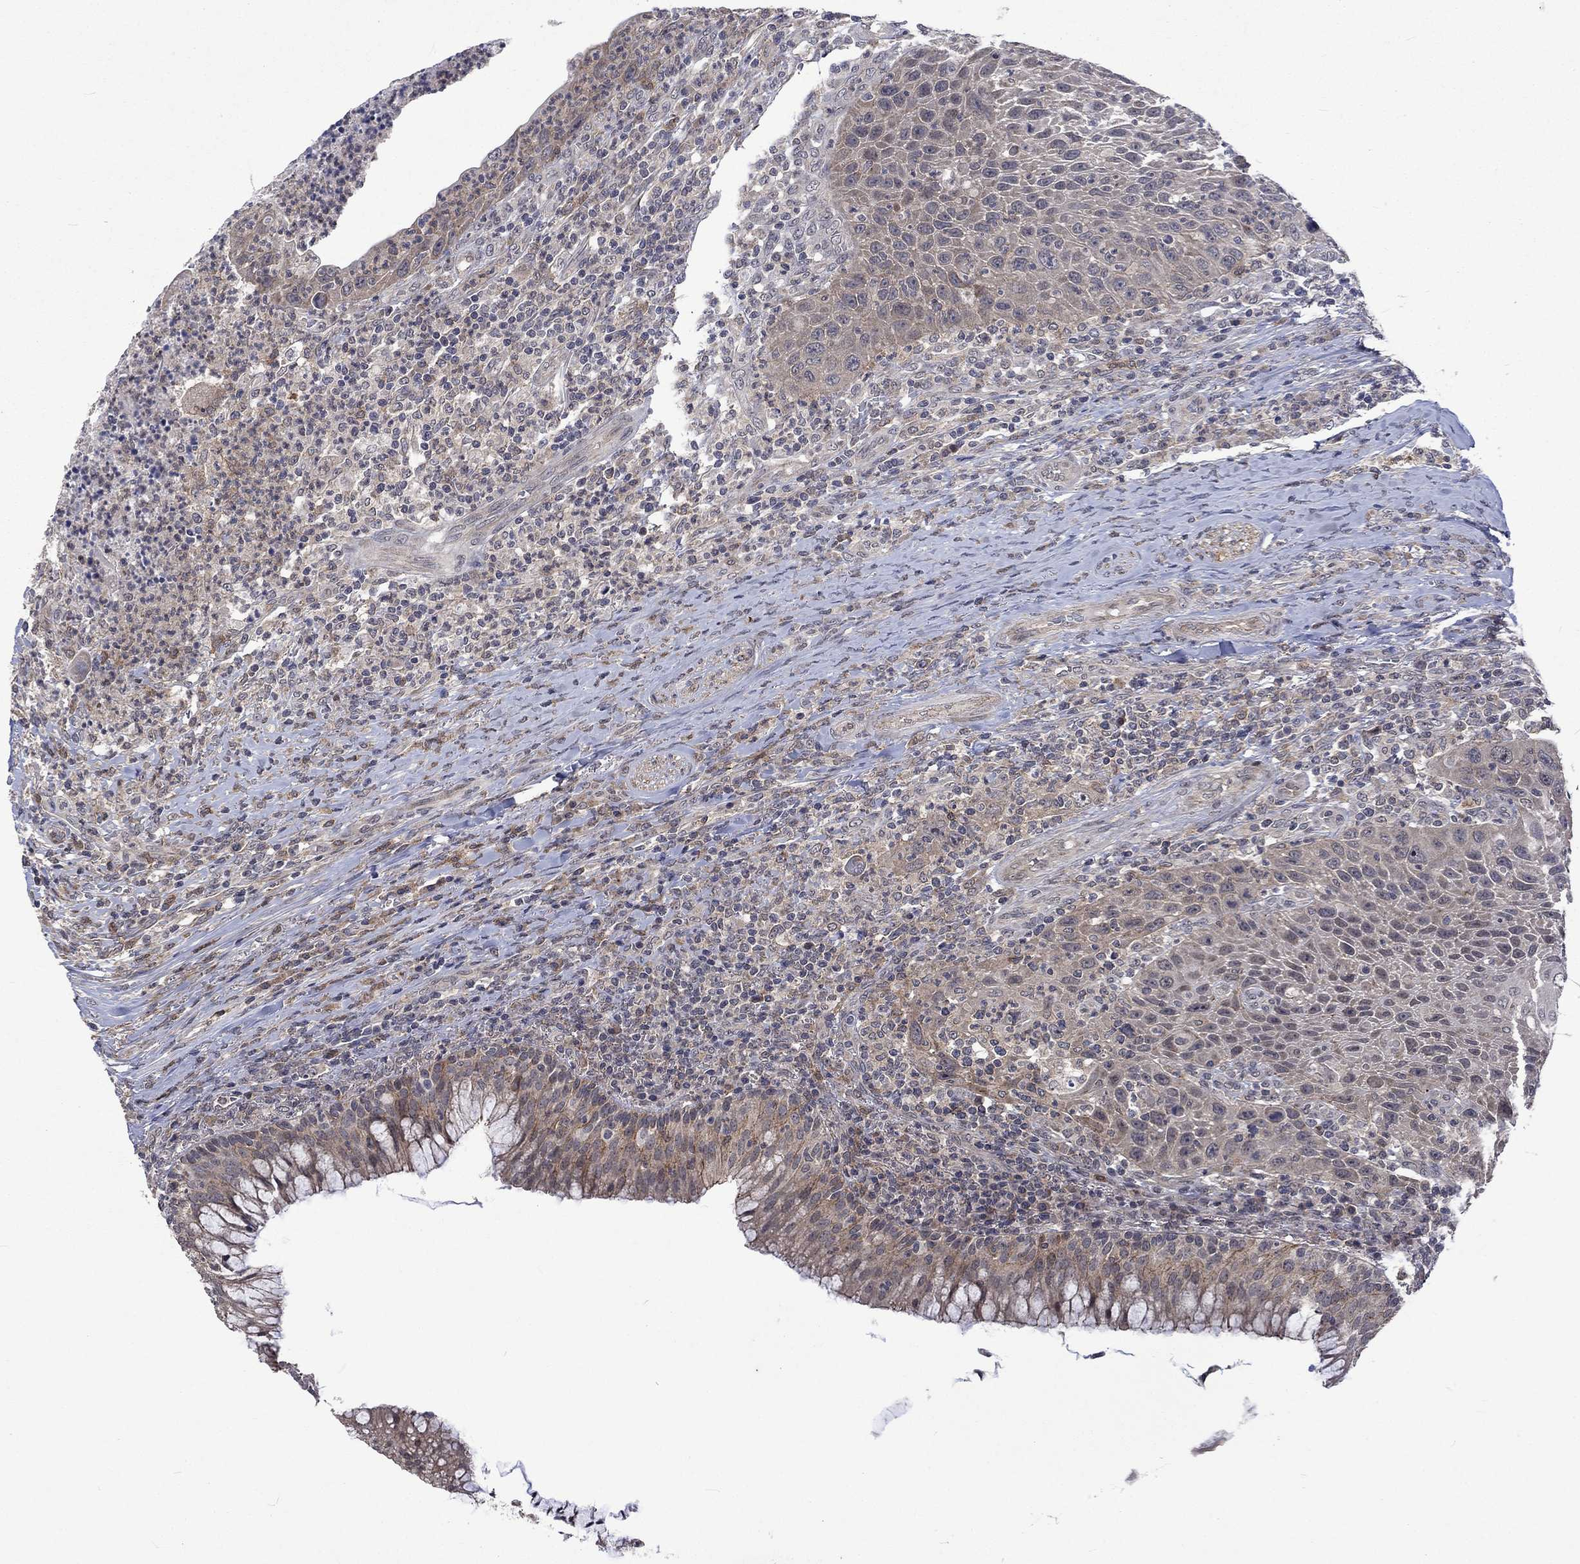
{"staining": {"intensity": "weak", "quantity": ">75%", "location": "cytoplasmic/membranous"}, "tissue": "head and neck cancer", "cell_type": "Tumor cells", "image_type": "cancer", "snomed": [{"axis": "morphology", "description": "Squamous cell carcinoma, NOS"}, {"axis": "topography", "description": "Head-Neck"}], "caption": "DAB (3,3'-diaminobenzidine) immunohistochemical staining of head and neck cancer exhibits weak cytoplasmic/membranous protein expression in about >75% of tumor cells. Immunohistochemistry (ihc) stains the protein in brown and the nuclei are stained blue.", "gene": "PPP1R9A", "patient": {"sex": "male", "age": 69}}